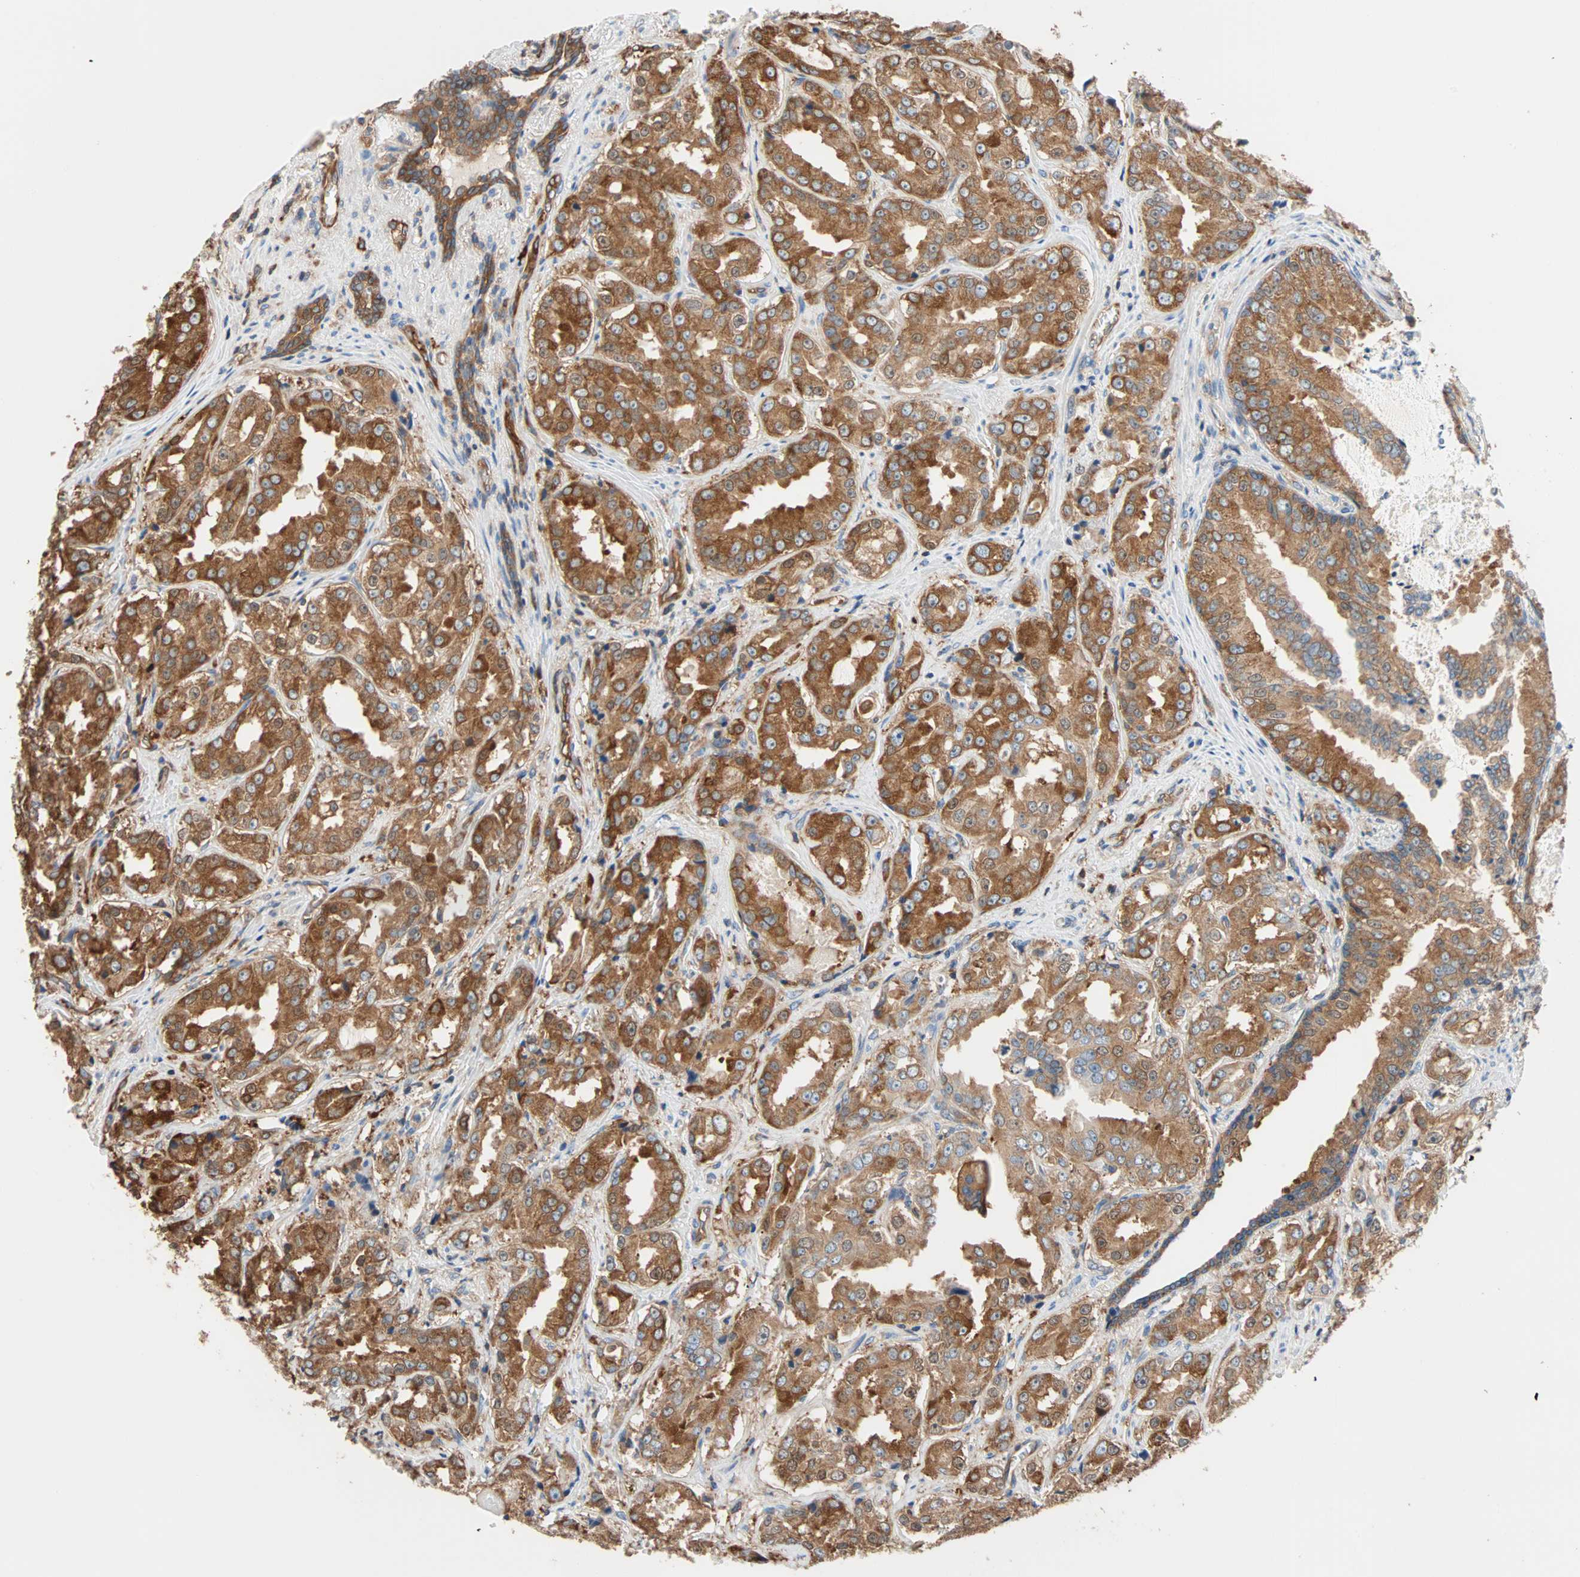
{"staining": {"intensity": "strong", "quantity": ">75%", "location": "cytoplasmic/membranous"}, "tissue": "prostate cancer", "cell_type": "Tumor cells", "image_type": "cancer", "snomed": [{"axis": "morphology", "description": "Adenocarcinoma, High grade"}, {"axis": "topography", "description": "Prostate"}], "caption": "Immunohistochemistry (IHC) staining of prostate adenocarcinoma (high-grade), which reveals high levels of strong cytoplasmic/membranous positivity in approximately >75% of tumor cells indicating strong cytoplasmic/membranous protein expression. The staining was performed using DAB (3,3'-diaminobenzidine) (brown) for protein detection and nuclei were counterstained in hematoxylin (blue).", "gene": "EEF2", "patient": {"sex": "male", "age": 73}}